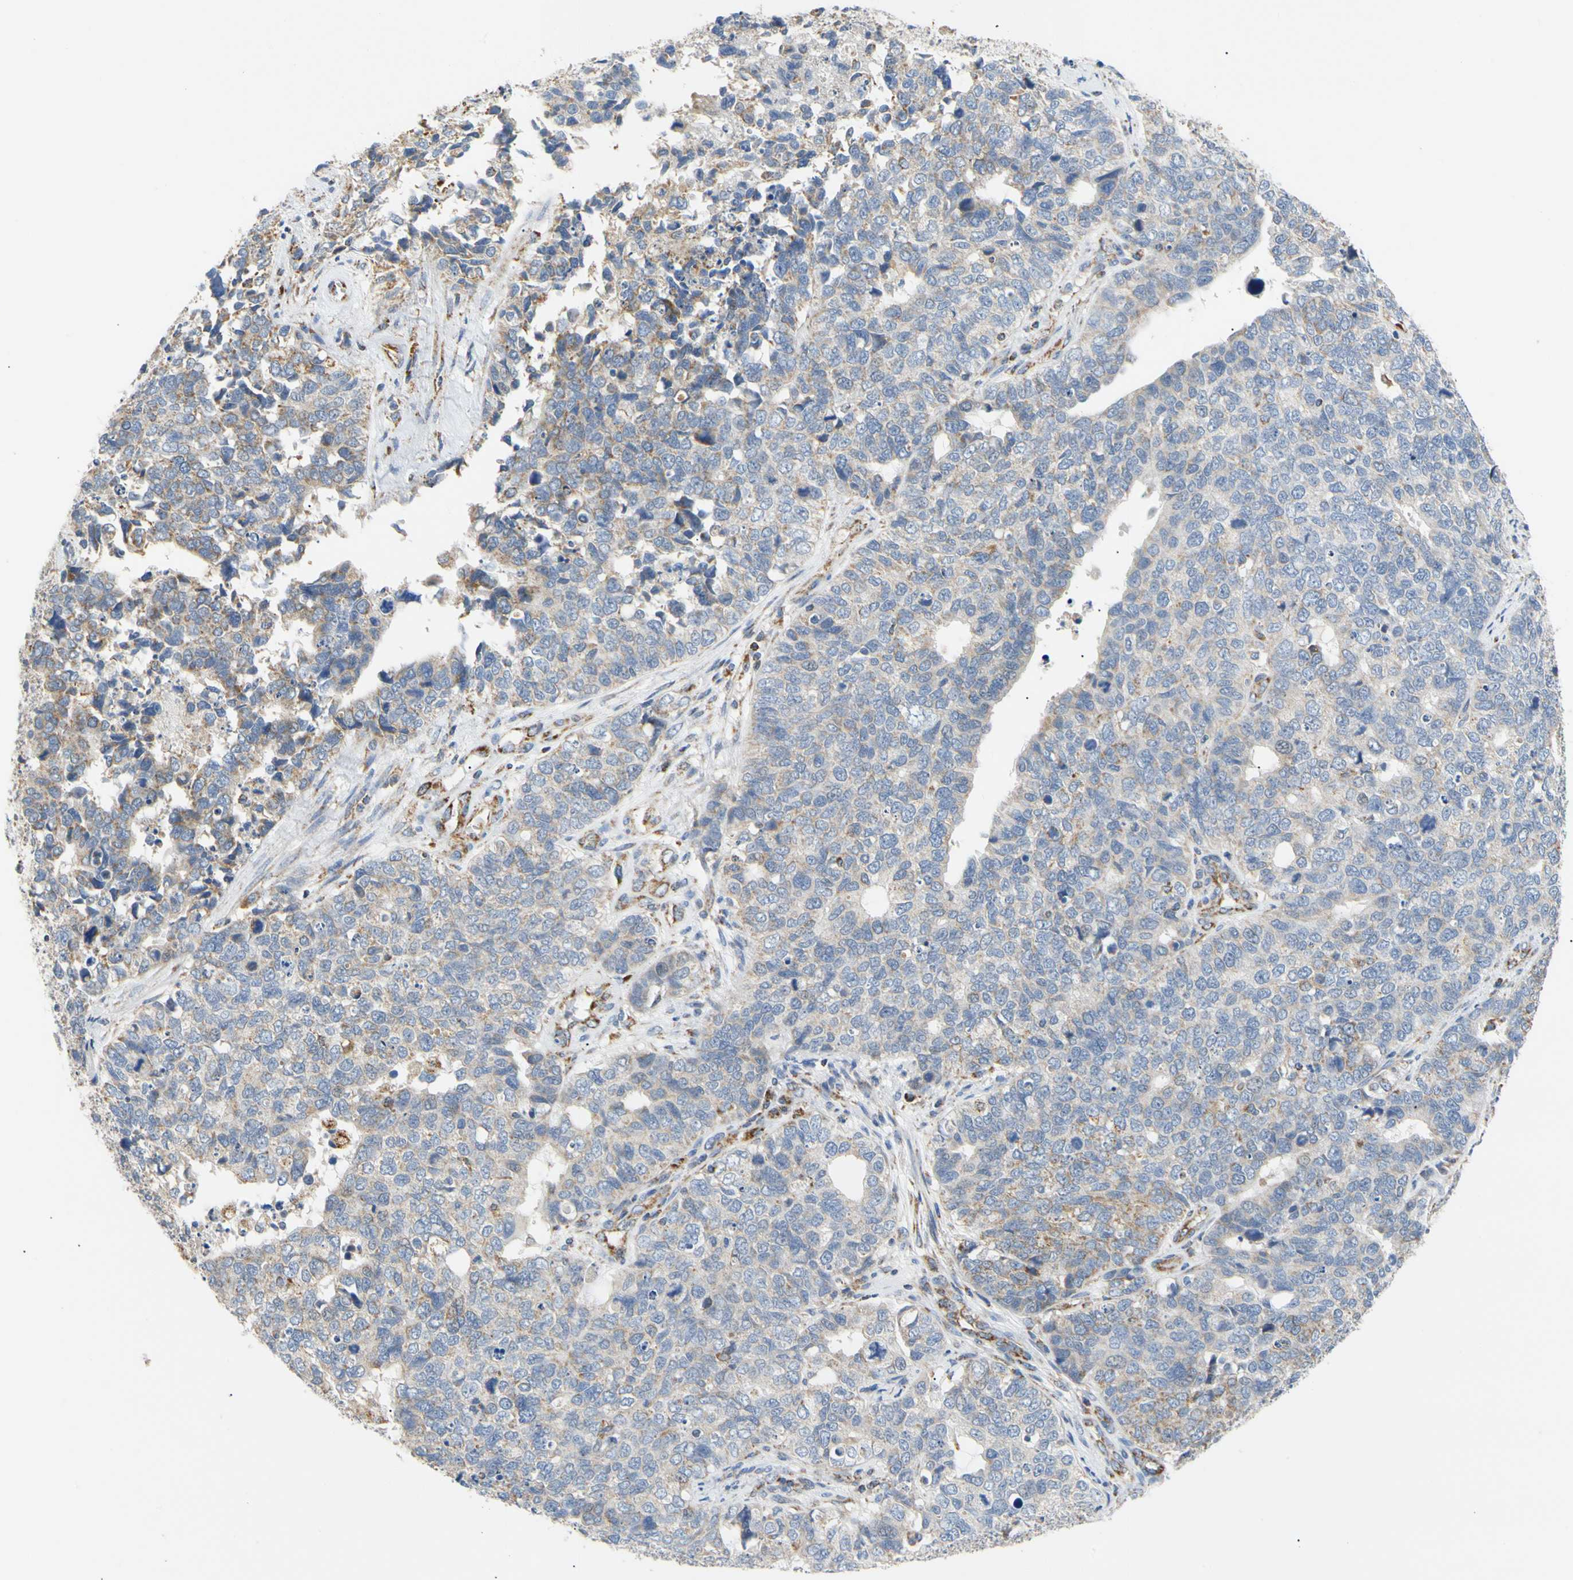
{"staining": {"intensity": "weak", "quantity": "<25%", "location": "cytoplasmic/membranous"}, "tissue": "cervical cancer", "cell_type": "Tumor cells", "image_type": "cancer", "snomed": [{"axis": "morphology", "description": "Squamous cell carcinoma, NOS"}, {"axis": "topography", "description": "Cervix"}], "caption": "This is an immunohistochemistry (IHC) histopathology image of cervical squamous cell carcinoma. There is no positivity in tumor cells.", "gene": "ACAT1", "patient": {"sex": "female", "age": 63}}